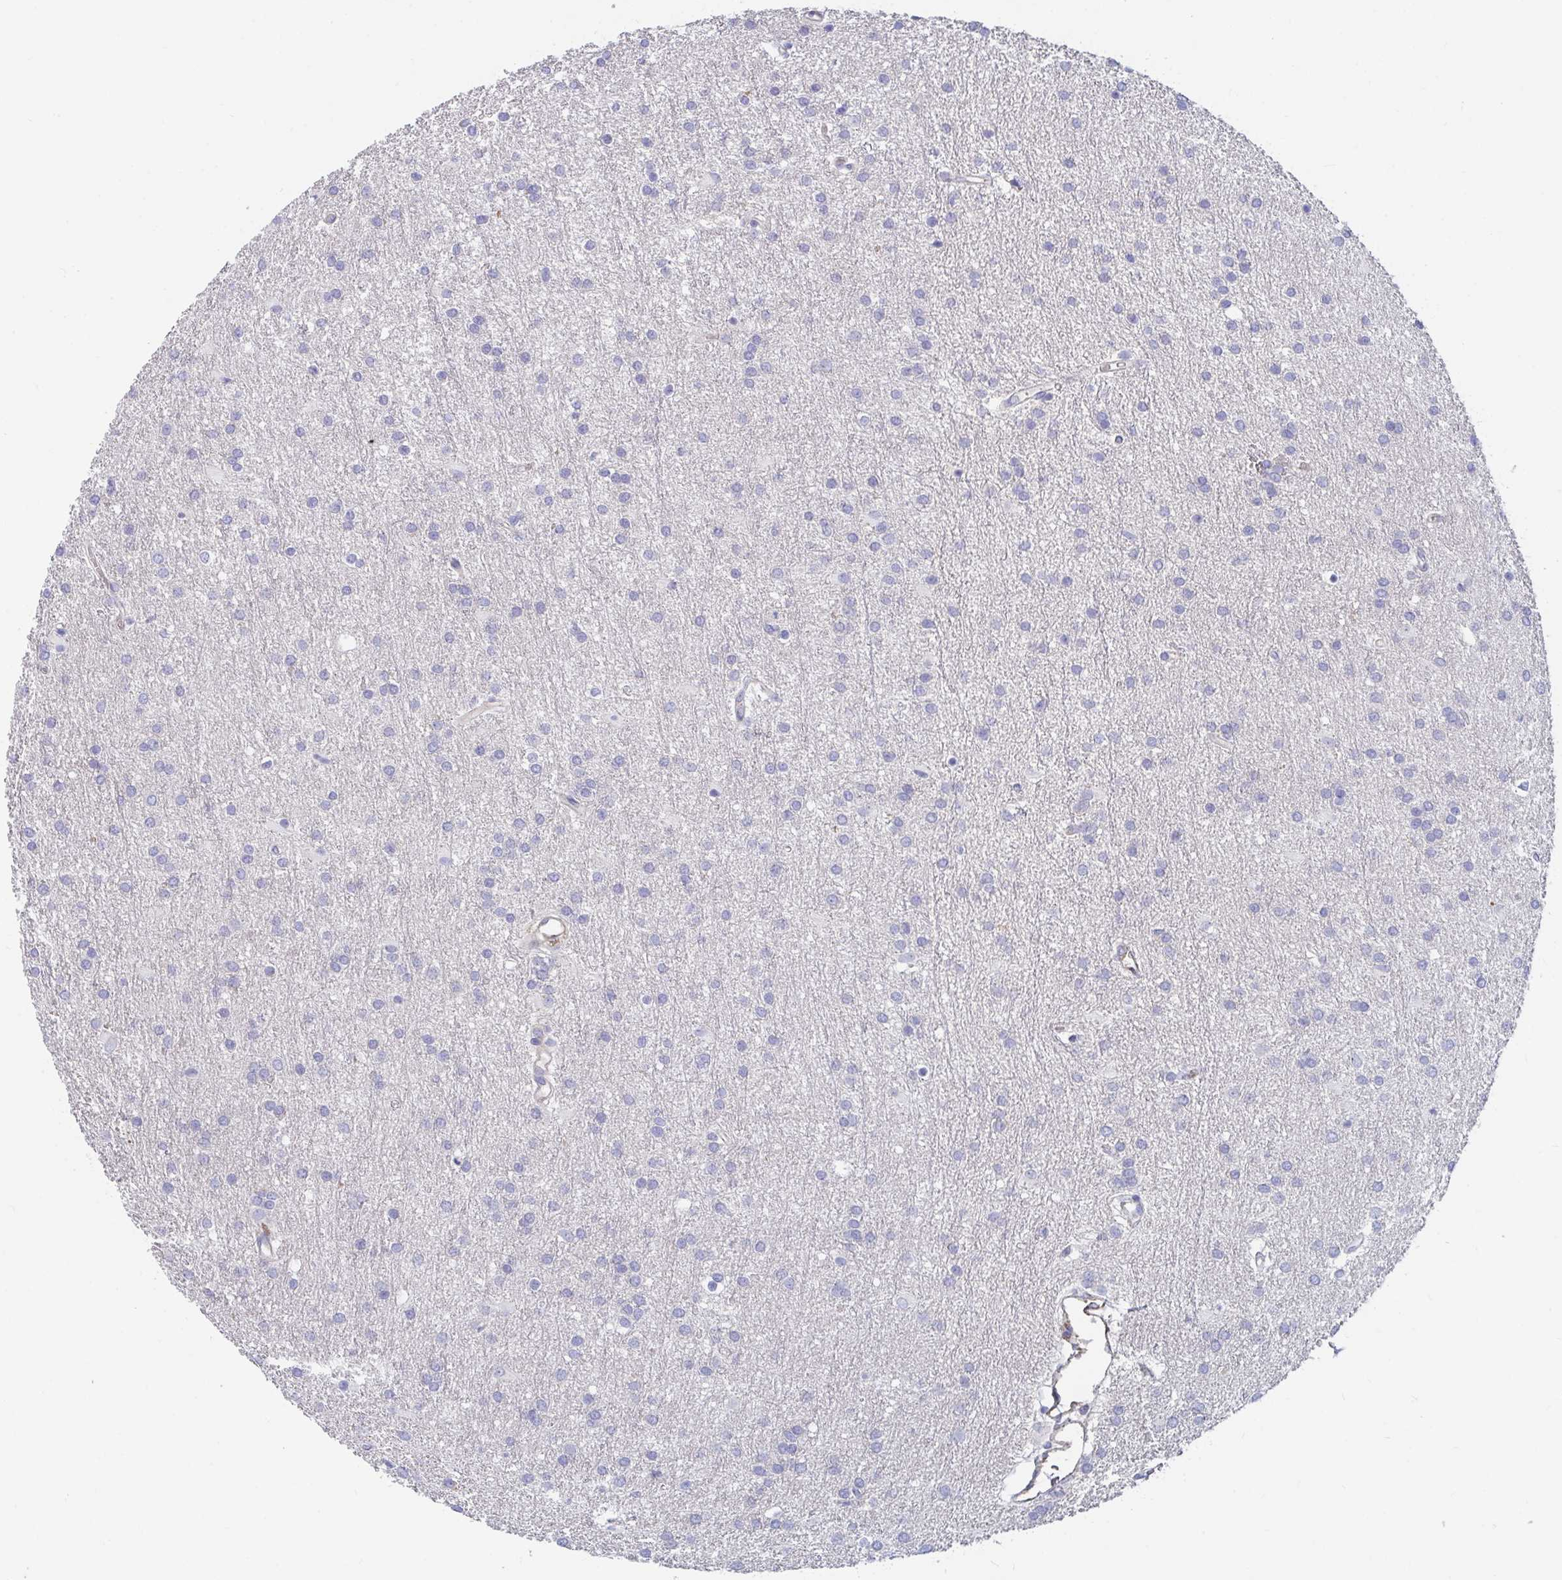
{"staining": {"intensity": "negative", "quantity": "none", "location": "none"}, "tissue": "glioma", "cell_type": "Tumor cells", "image_type": "cancer", "snomed": [{"axis": "morphology", "description": "Glioma, malignant, Low grade"}, {"axis": "topography", "description": "Brain"}], "caption": "Malignant low-grade glioma stained for a protein using IHC exhibits no staining tumor cells.", "gene": "FAM156B", "patient": {"sex": "female", "age": 32}}